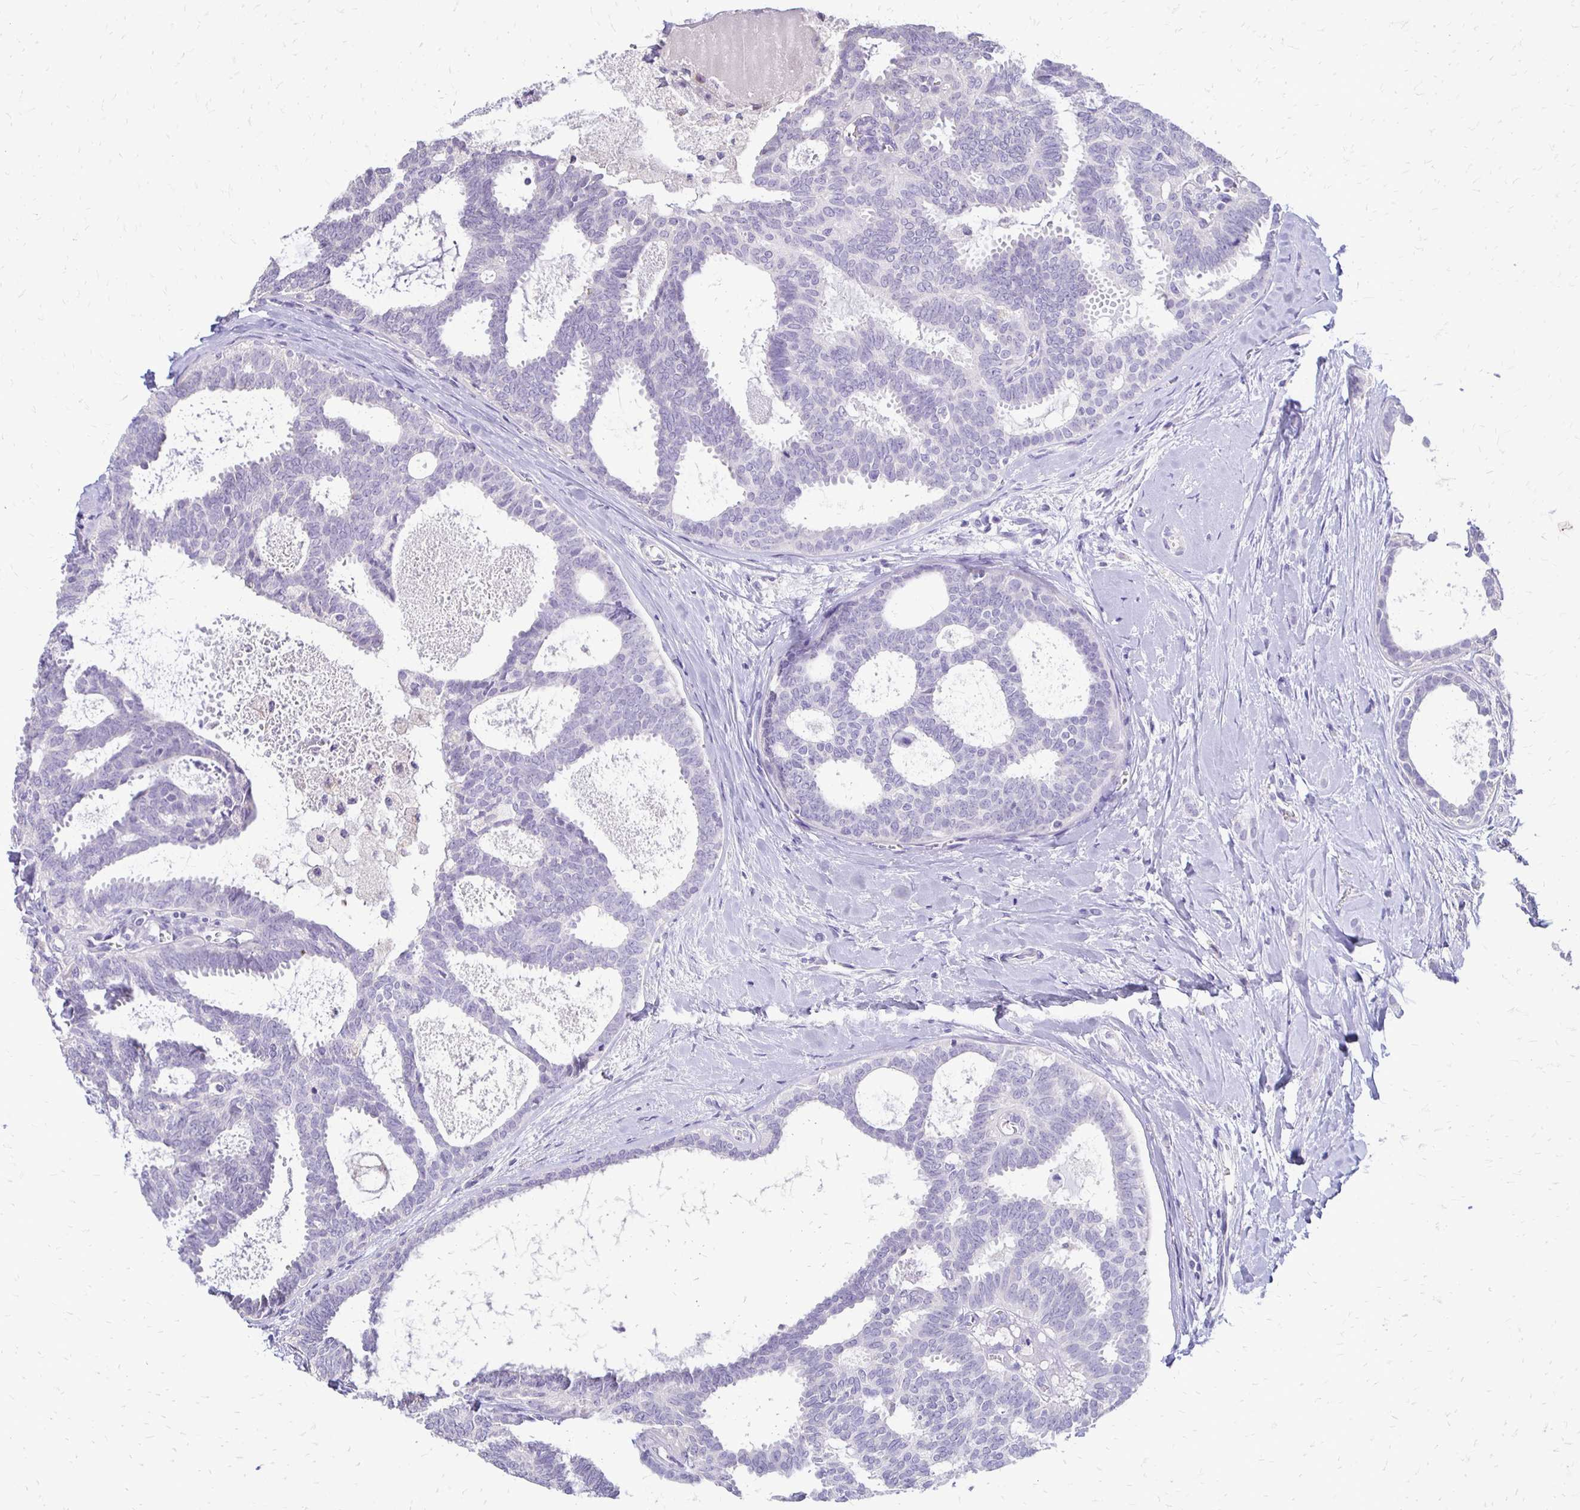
{"staining": {"intensity": "negative", "quantity": "none", "location": "none"}, "tissue": "breast cancer", "cell_type": "Tumor cells", "image_type": "cancer", "snomed": [{"axis": "morphology", "description": "Intraductal carcinoma, in situ"}, {"axis": "morphology", "description": "Duct carcinoma"}, {"axis": "morphology", "description": "Lobular carcinoma, in situ"}, {"axis": "topography", "description": "Breast"}], "caption": "Immunohistochemical staining of breast intraductal carcinoma demonstrates no significant expression in tumor cells.", "gene": "ALPG", "patient": {"sex": "female", "age": 44}}